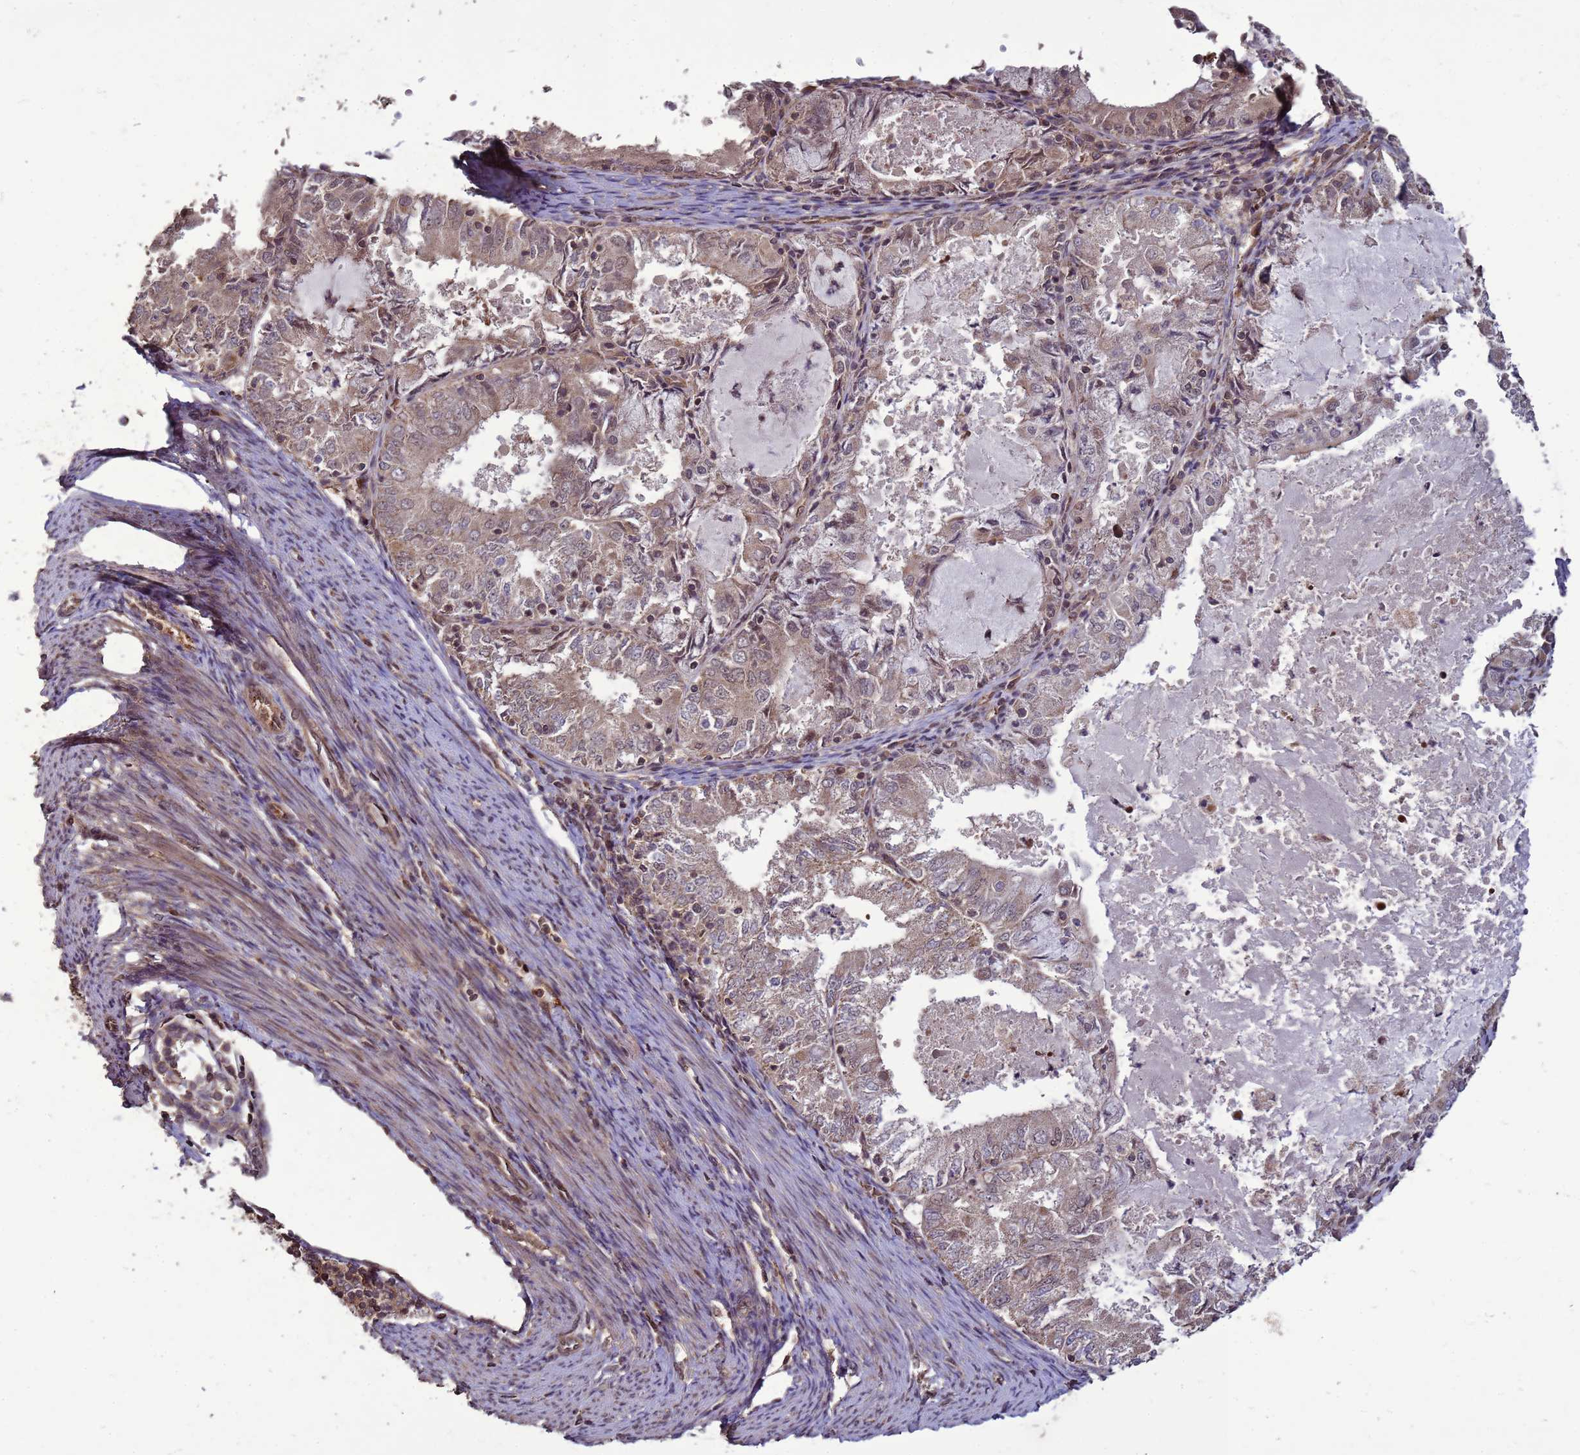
{"staining": {"intensity": "weak", "quantity": ">75%", "location": "cytoplasmic/membranous,nuclear"}, "tissue": "endometrial cancer", "cell_type": "Tumor cells", "image_type": "cancer", "snomed": [{"axis": "morphology", "description": "Adenocarcinoma, NOS"}, {"axis": "topography", "description": "Endometrium"}], "caption": "Adenocarcinoma (endometrial) stained with DAB immunohistochemistry exhibits low levels of weak cytoplasmic/membranous and nuclear expression in about >75% of tumor cells.", "gene": "CRBN", "patient": {"sex": "female", "age": 57}}